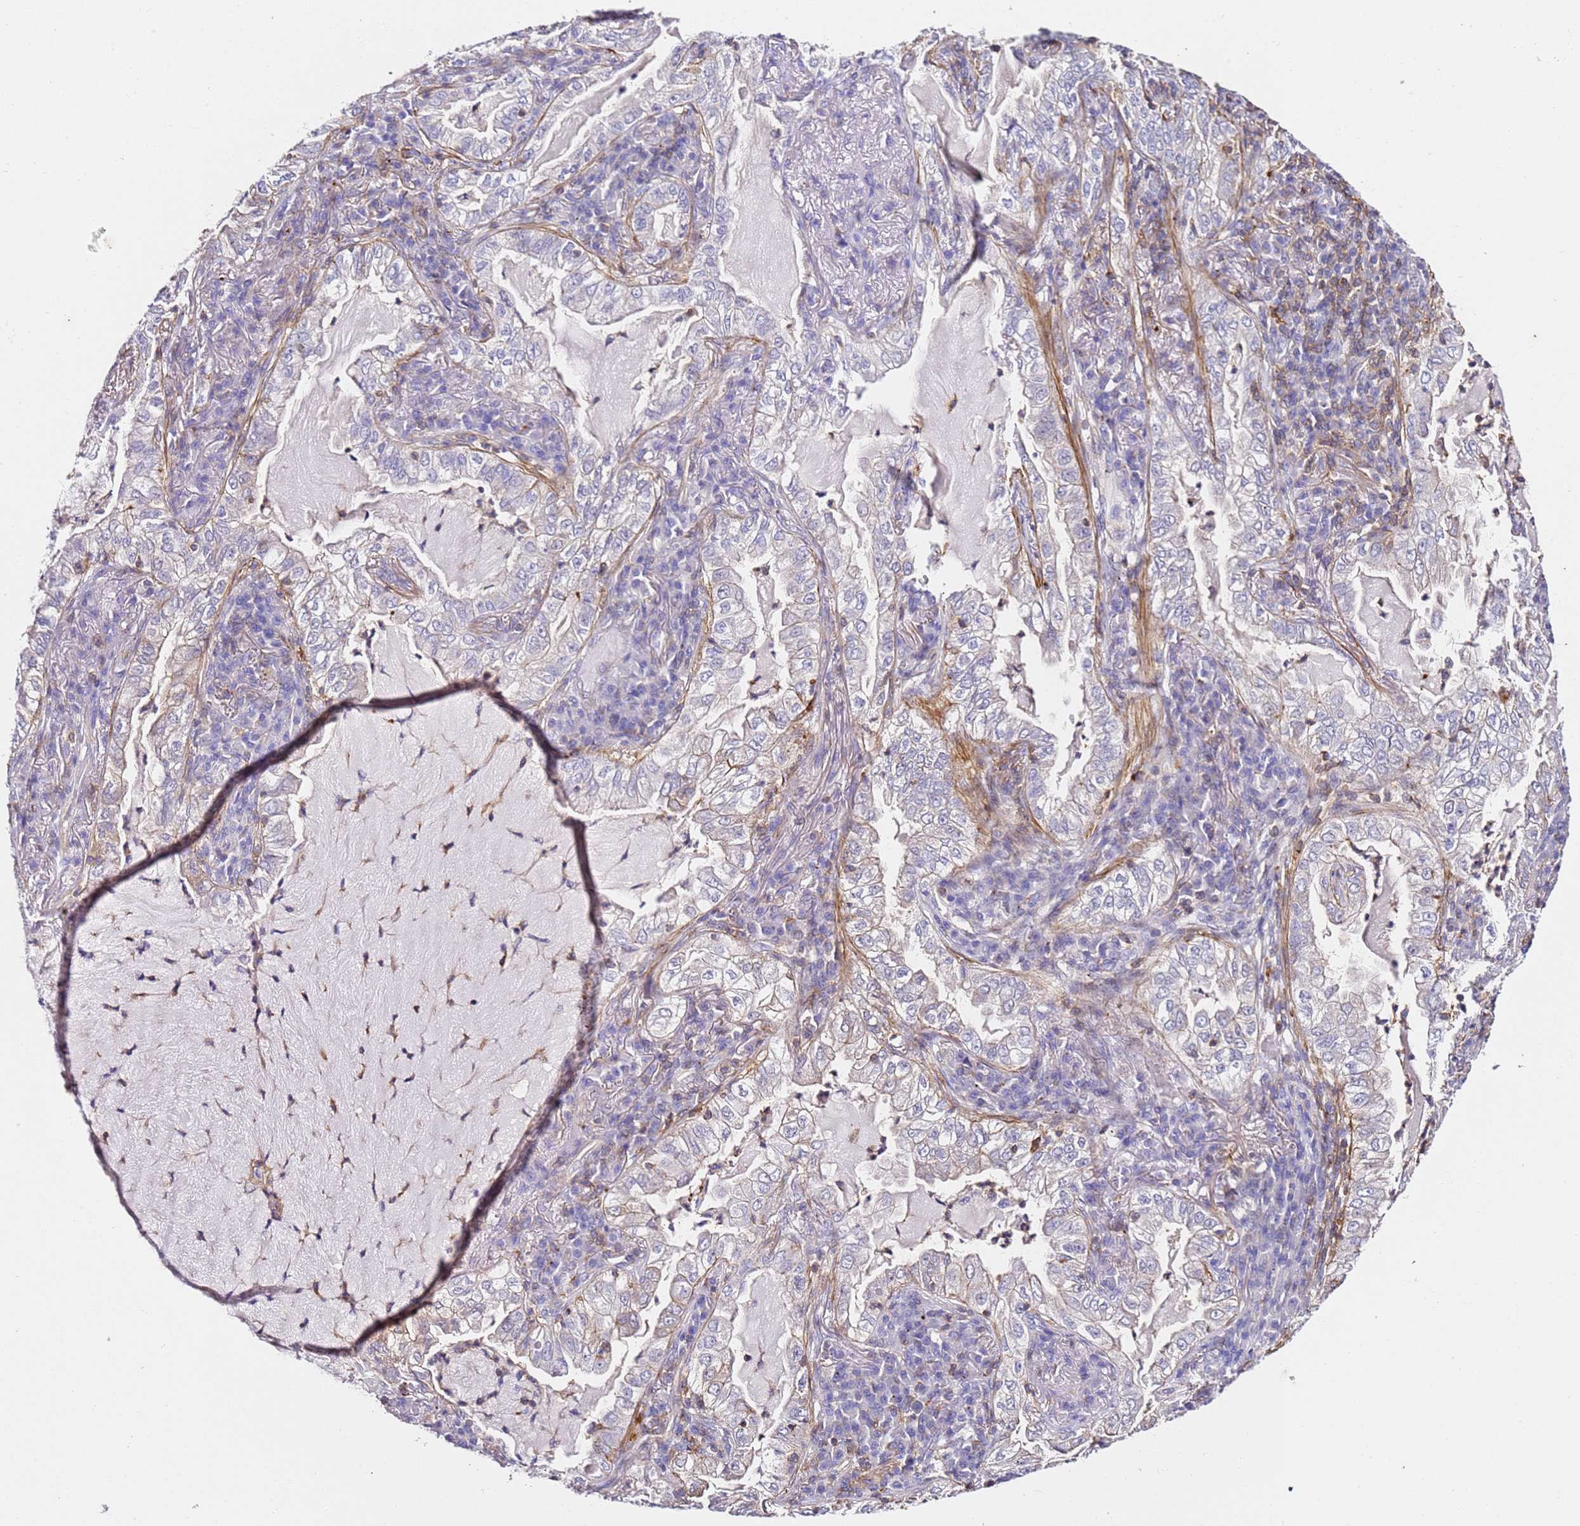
{"staining": {"intensity": "negative", "quantity": "none", "location": "none"}, "tissue": "lung cancer", "cell_type": "Tumor cells", "image_type": "cancer", "snomed": [{"axis": "morphology", "description": "Adenocarcinoma, NOS"}, {"axis": "topography", "description": "Lung"}], "caption": "A photomicrograph of human lung cancer is negative for staining in tumor cells. (Immunohistochemistry (ihc), brightfield microscopy, high magnification).", "gene": "ZNF671", "patient": {"sex": "female", "age": 73}}